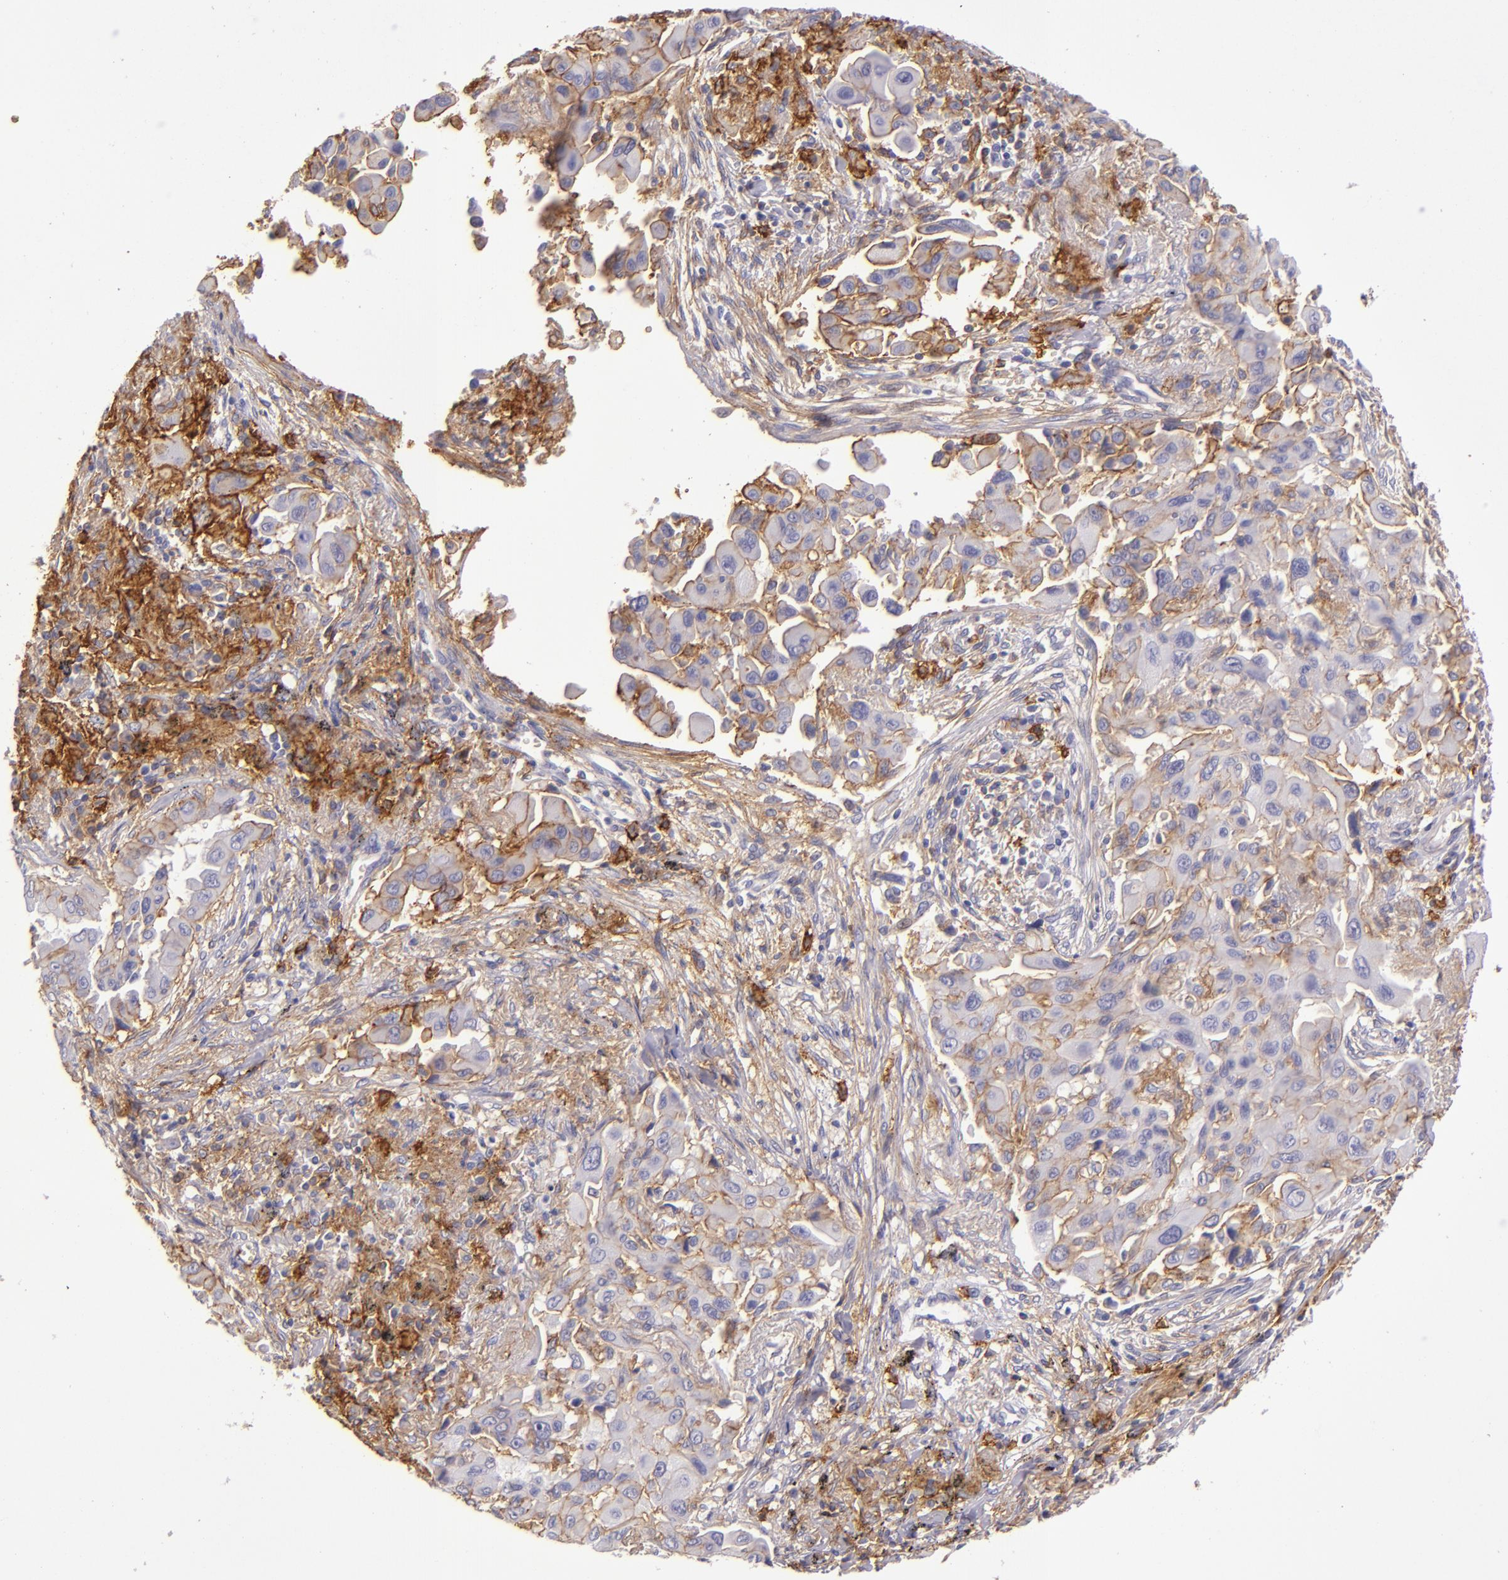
{"staining": {"intensity": "moderate", "quantity": ">75%", "location": "cytoplasmic/membranous"}, "tissue": "lung cancer", "cell_type": "Tumor cells", "image_type": "cancer", "snomed": [{"axis": "morphology", "description": "Adenocarcinoma, NOS"}, {"axis": "topography", "description": "Lung"}], "caption": "An IHC histopathology image of neoplastic tissue is shown. Protein staining in brown labels moderate cytoplasmic/membranous positivity in lung cancer (adenocarcinoma) within tumor cells. The protein is shown in brown color, while the nuclei are stained blue.", "gene": "CD9", "patient": {"sex": "male", "age": 68}}